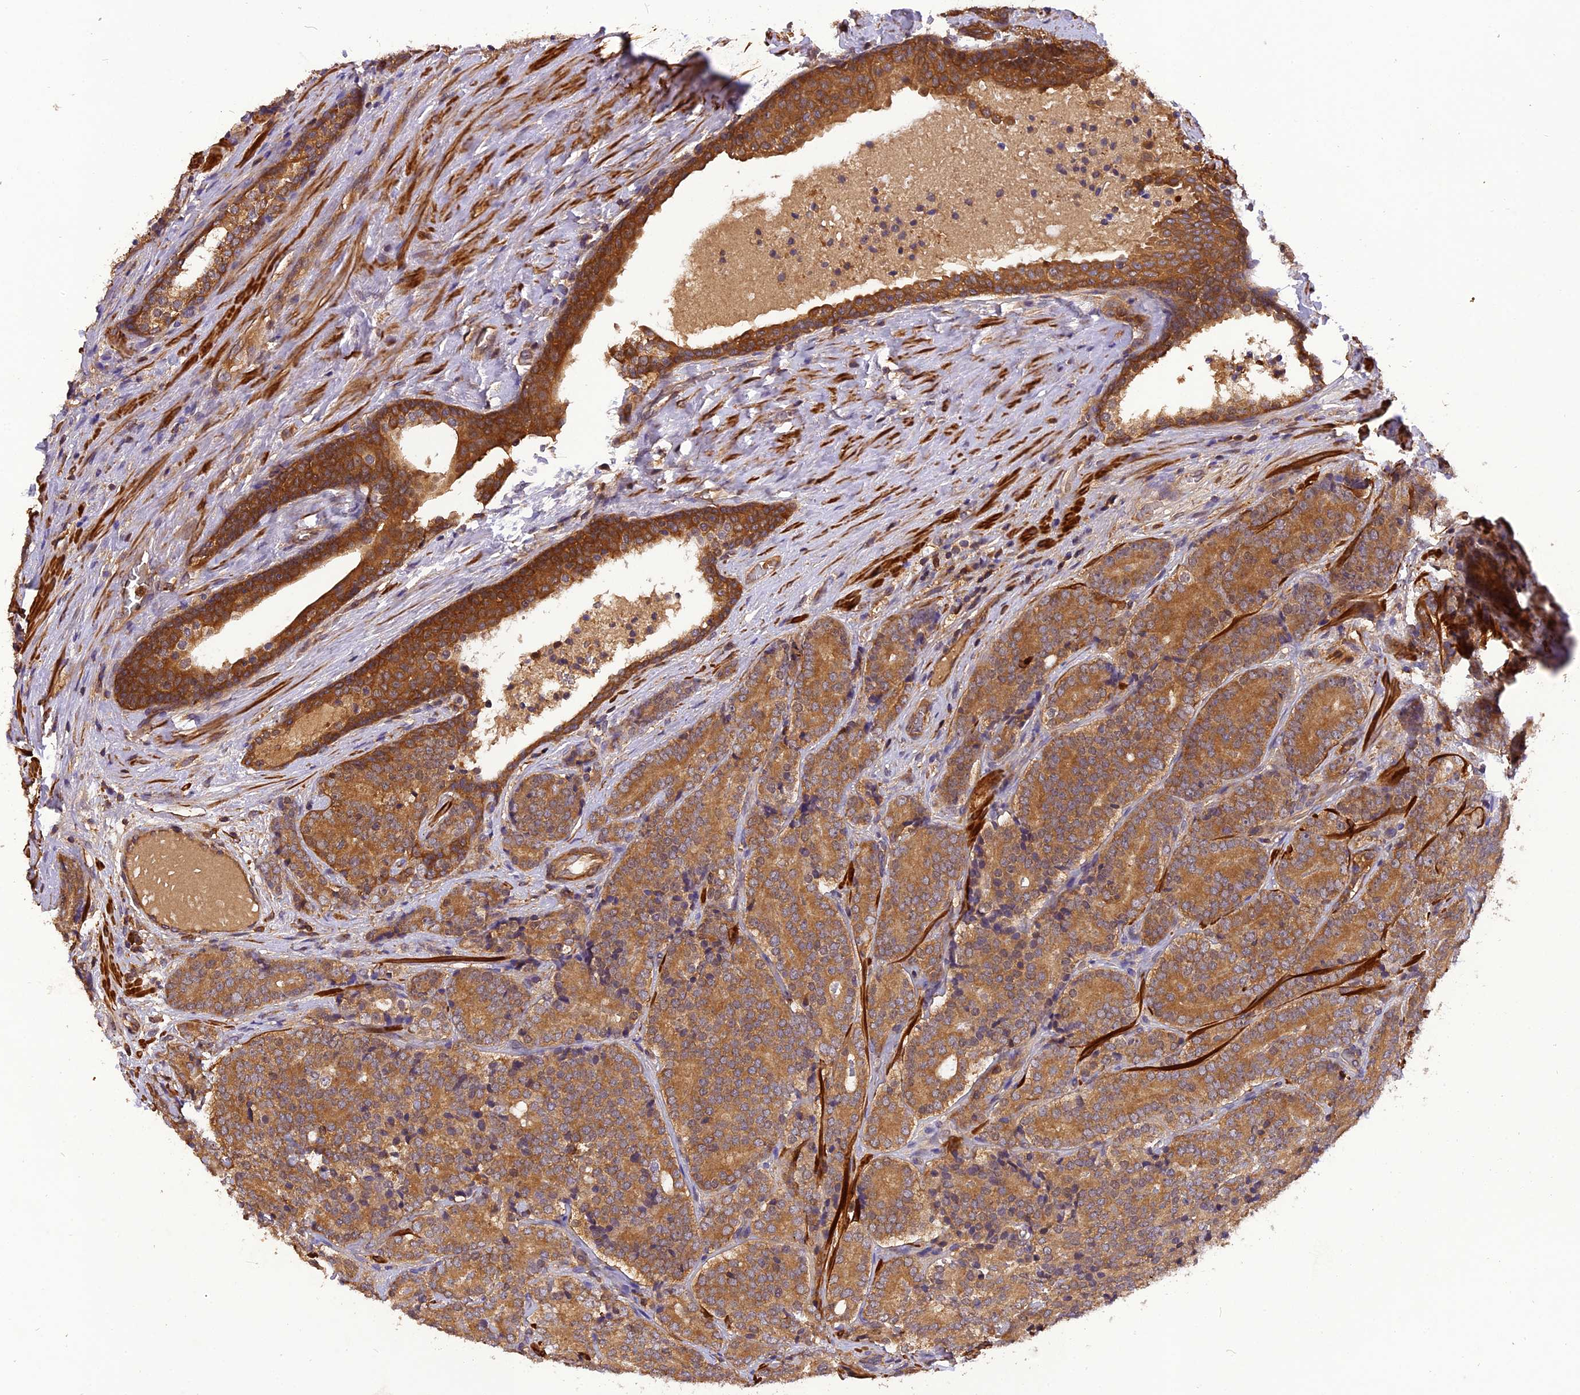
{"staining": {"intensity": "moderate", "quantity": ">75%", "location": "cytoplasmic/membranous"}, "tissue": "prostate cancer", "cell_type": "Tumor cells", "image_type": "cancer", "snomed": [{"axis": "morphology", "description": "Adenocarcinoma, High grade"}, {"axis": "topography", "description": "Prostate"}], "caption": "Immunohistochemical staining of prostate high-grade adenocarcinoma demonstrates moderate cytoplasmic/membranous protein positivity in approximately >75% of tumor cells. (DAB (3,3'-diaminobenzidine) IHC with brightfield microscopy, high magnification).", "gene": "STOML1", "patient": {"sex": "male", "age": 56}}